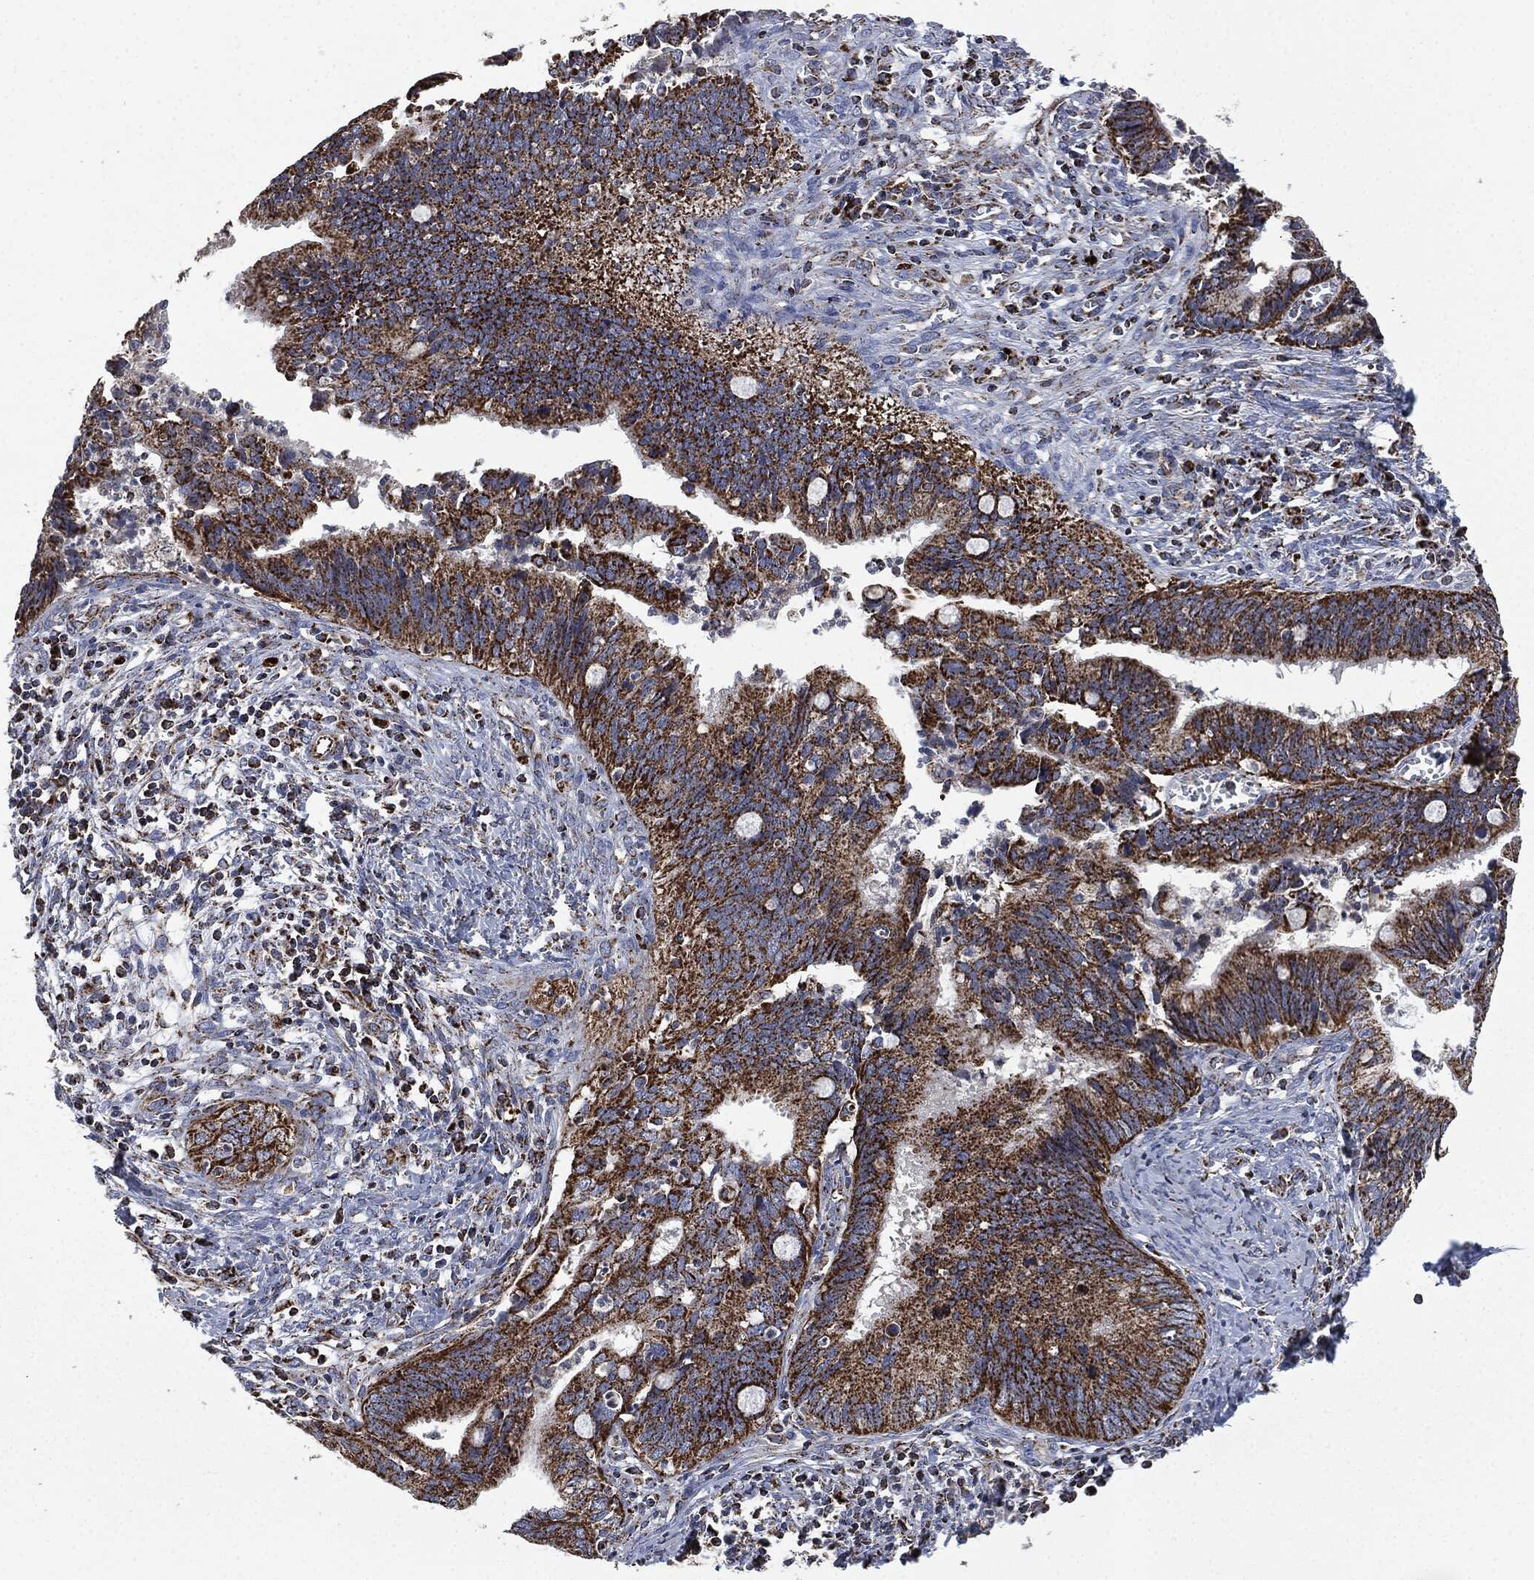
{"staining": {"intensity": "strong", "quantity": ">75%", "location": "cytoplasmic/membranous"}, "tissue": "cervical cancer", "cell_type": "Tumor cells", "image_type": "cancer", "snomed": [{"axis": "morphology", "description": "Adenocarcinoma, NOS"}, {"axis": "topography", "description": "Cervix"}], "caption": "Immunohistochemical staining of cervical adenocarcinoma demonstrates high levels of strong cytoplasmic/membranous protein expression in approximately >75% of tumor cells. (DAB (3,3'-diaminobenzidine) = brown stain, brightfield microscopy at high magnification).", "gene": "RYK", "patient": {"sex": "female", "age": 42}}